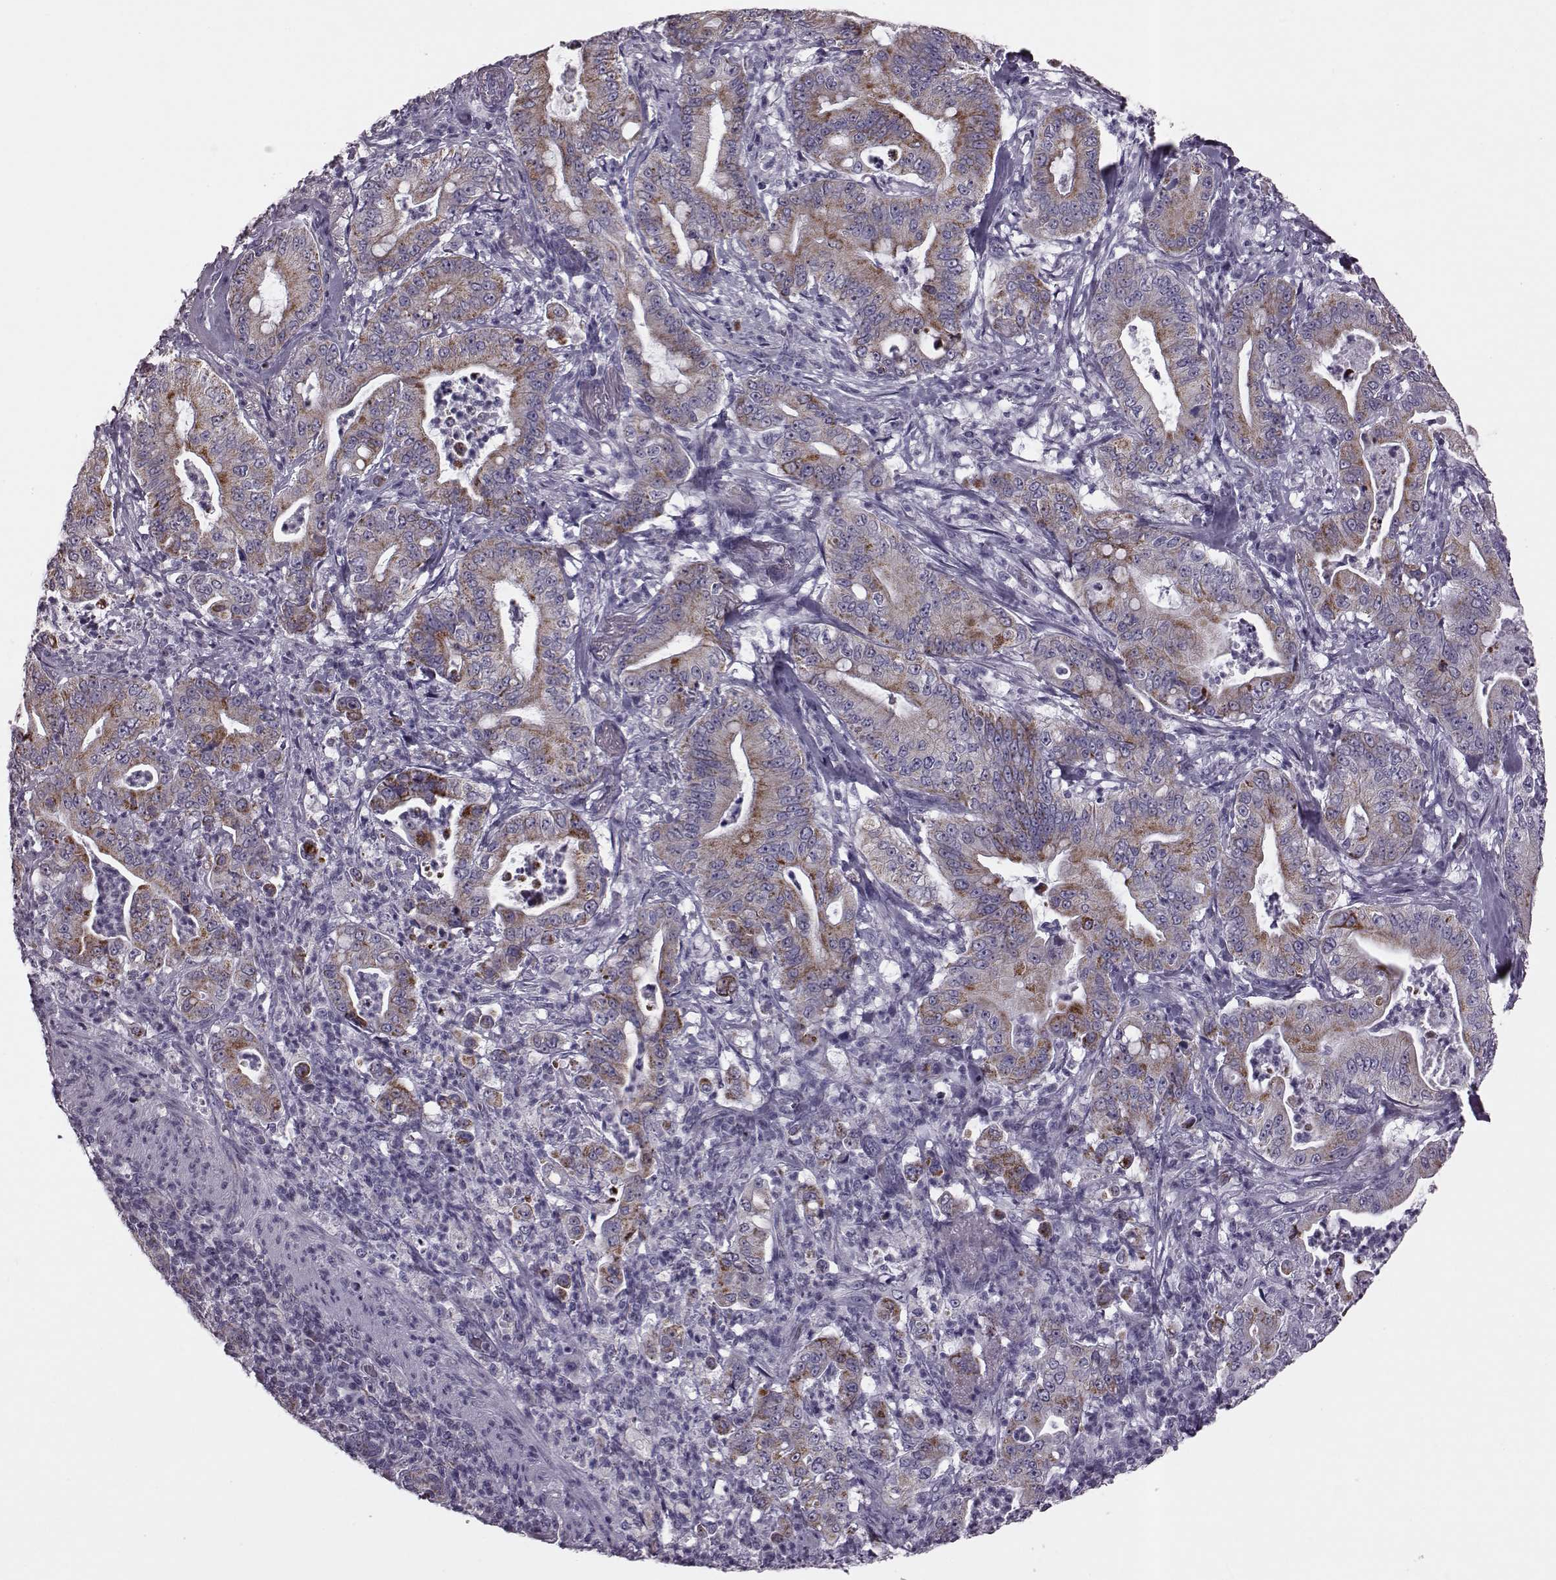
{"staining": {"intensity": "strong", "quantity": ">75%", "location": "cytoplasmic/membranous"}, "tissue": "pancreatic cancer", "cell_type": "Tumor cells", "image_type": "cancer", "snomed": [{"axis": "morphology", "description": "Adenocarcinoma, NOS"}, {"axis": "topography", "description": "Pancreas"}], "caption": "Immunohistochemistry staining of pancreatic cancer, which demonstrates high levels of strong cytoplasmic/membranous positivity in approximately >75% of tumor cells indicating strong cytoplasmic/membranous protein positivity. The staining was performed using DAB (brown) for protein detection and nuclei were counterstained in hematoxylin (blue).", "gene": "RIMS2", "patient": {"sex": "male", "age": 71}}